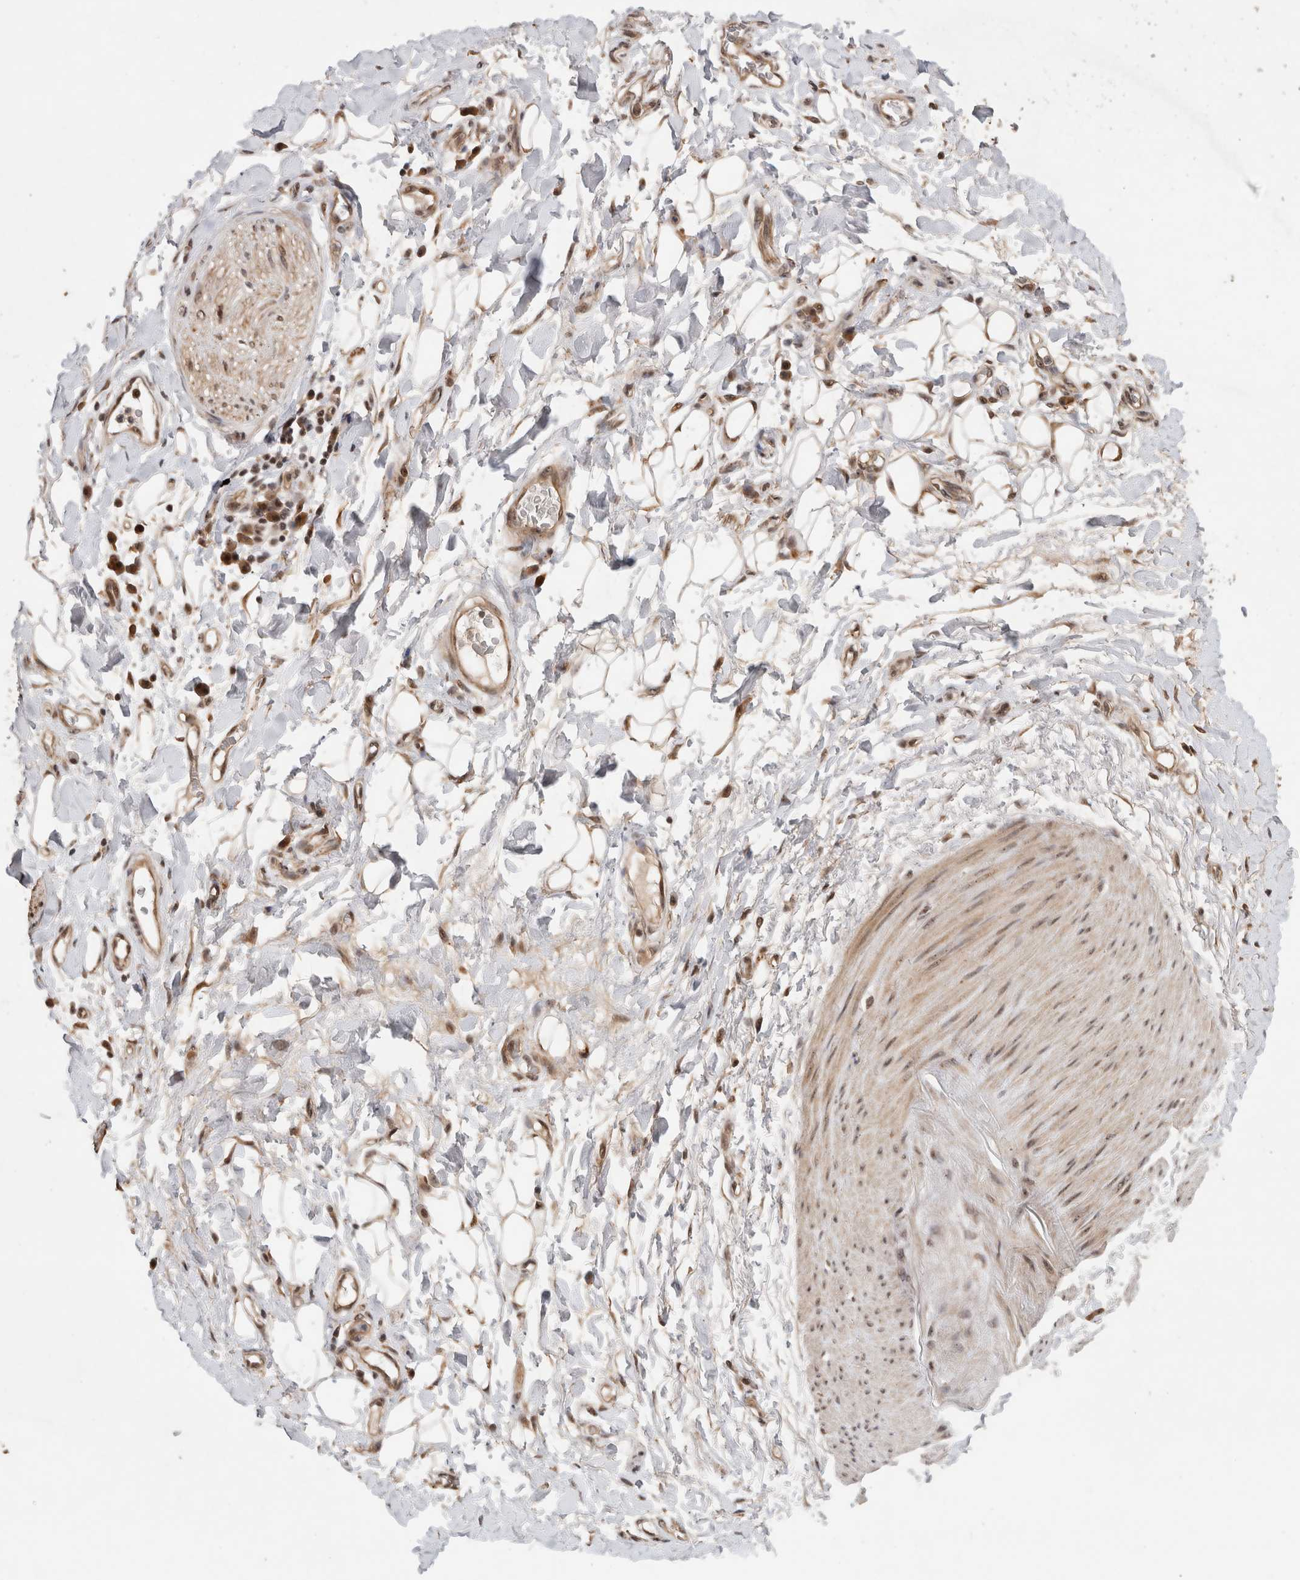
{"staining": {"intensity": "moderate", "quantity": ">75%", "location": "cytoplasmic/membranous,nuclear"}, "tissue": "adipose tissue", "cell_type": "Adipocytes", "image_type": "normal", "snomed": [{"axis": "morphology", "description": "Normal tissue, NOS"}, {"axis": "morphology", "description": "Adenocarcinoma, NOS"}, {"axis": "topography", "description": "Esophagus"}], "caption": "Normal adipose tissue shows moderate cytoplasmic/membranous,nuclear expression in about >75% of adipocytes, visualized by immunohistochemistry.", "gene": "MPHOSPH6", "patient": {"sex": "male", "age": 62}}